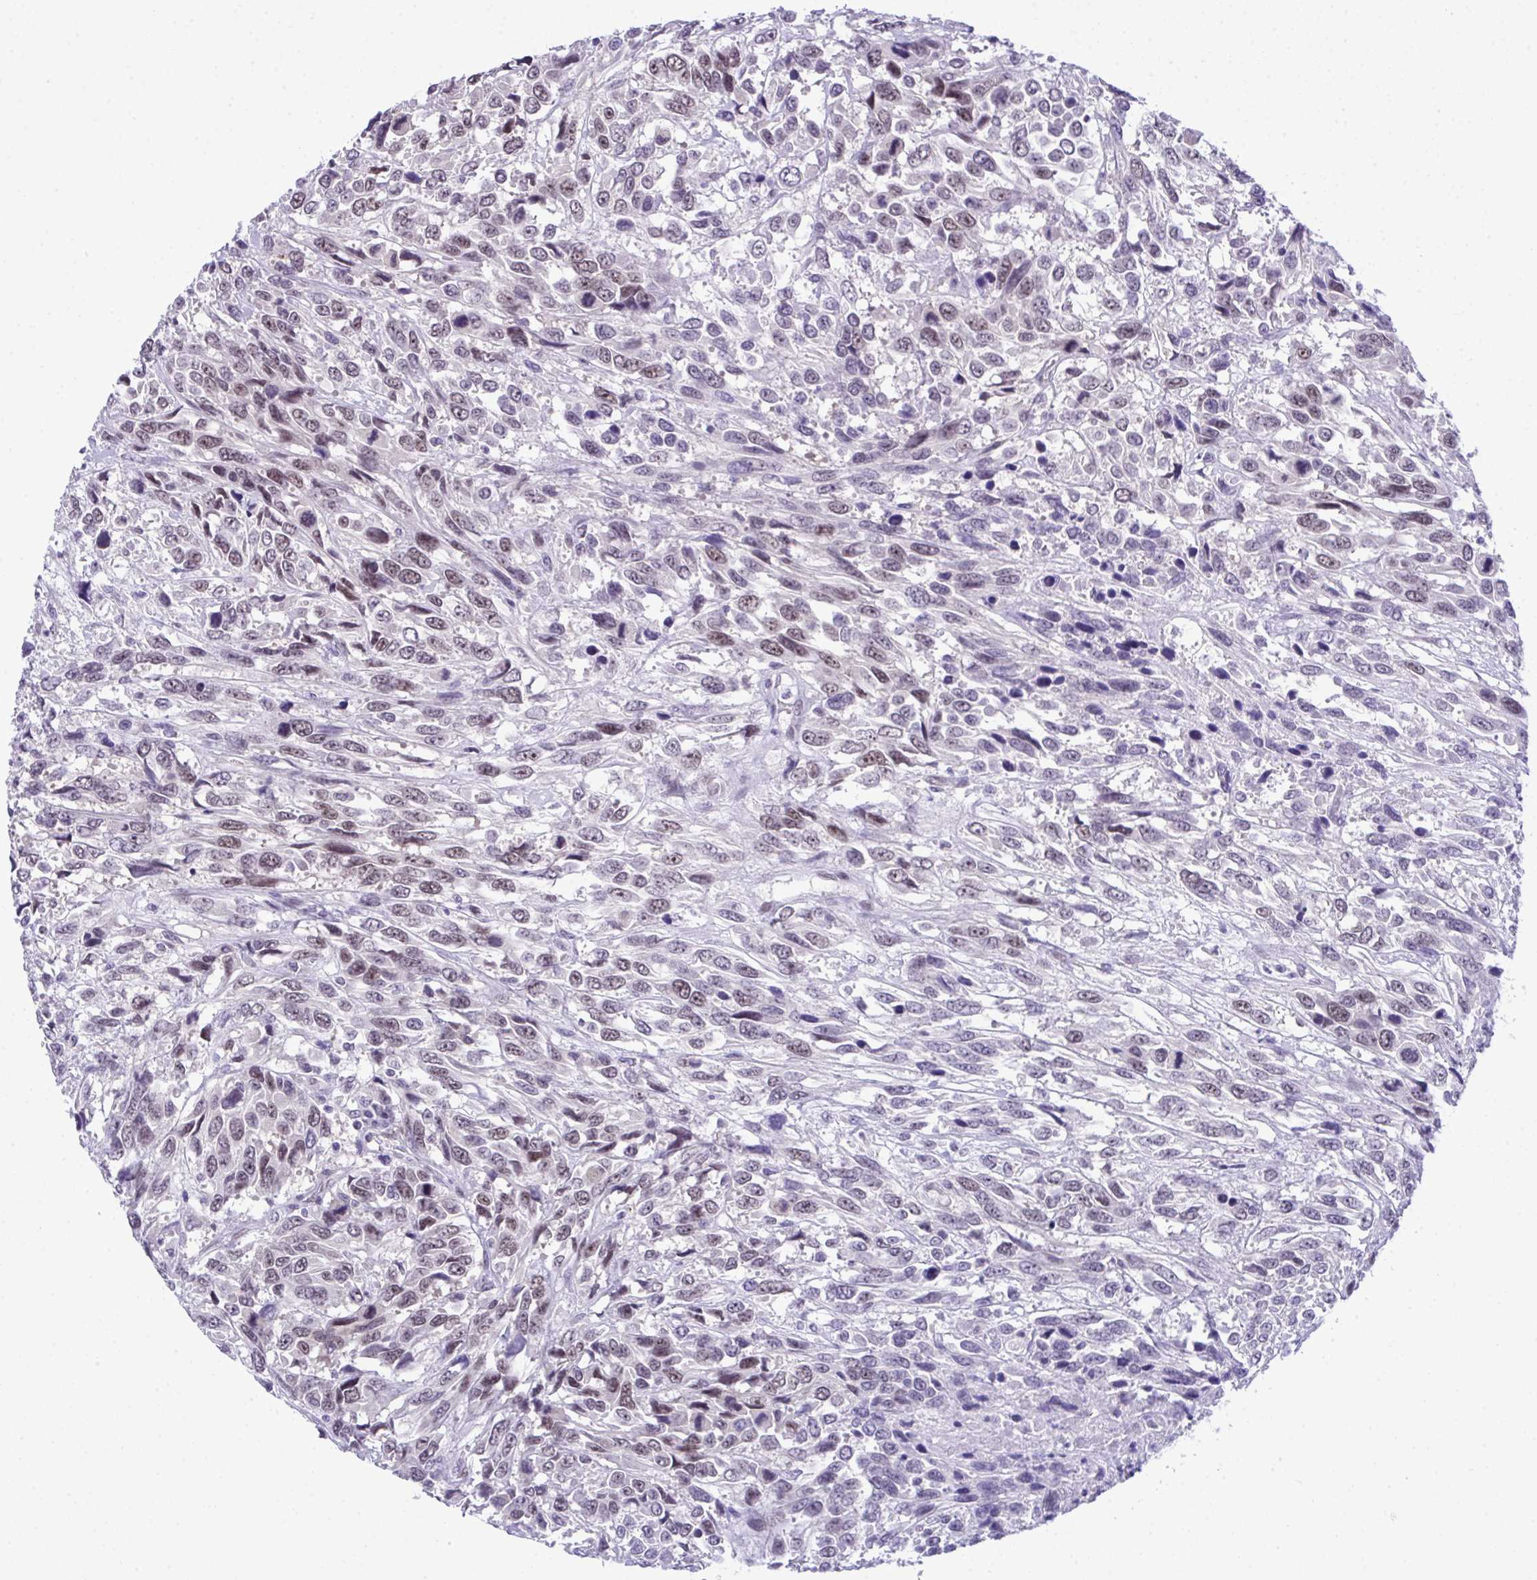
{"staining": {"intensity": "weak", "quantity": "25%-75%", "location": "nuclear"}, "tissue": "urothelial cancer", "cell_type": "Tumor cells", "image_type": "cancer", "snomed": [{"axis": "morphology", "description": "Urothelial carcinoma, High grade"}, {"axis": "topography", "description": "Urinary bladder"}], "caption": "Immunohistochemical staining of high-grade urothelial carcinoma demonstrates weak nuclear protein staining in approximately 25%-75% of tumor cells.", "gene": "TEAD4", "patient": {"sex": "female", "age": 70}}